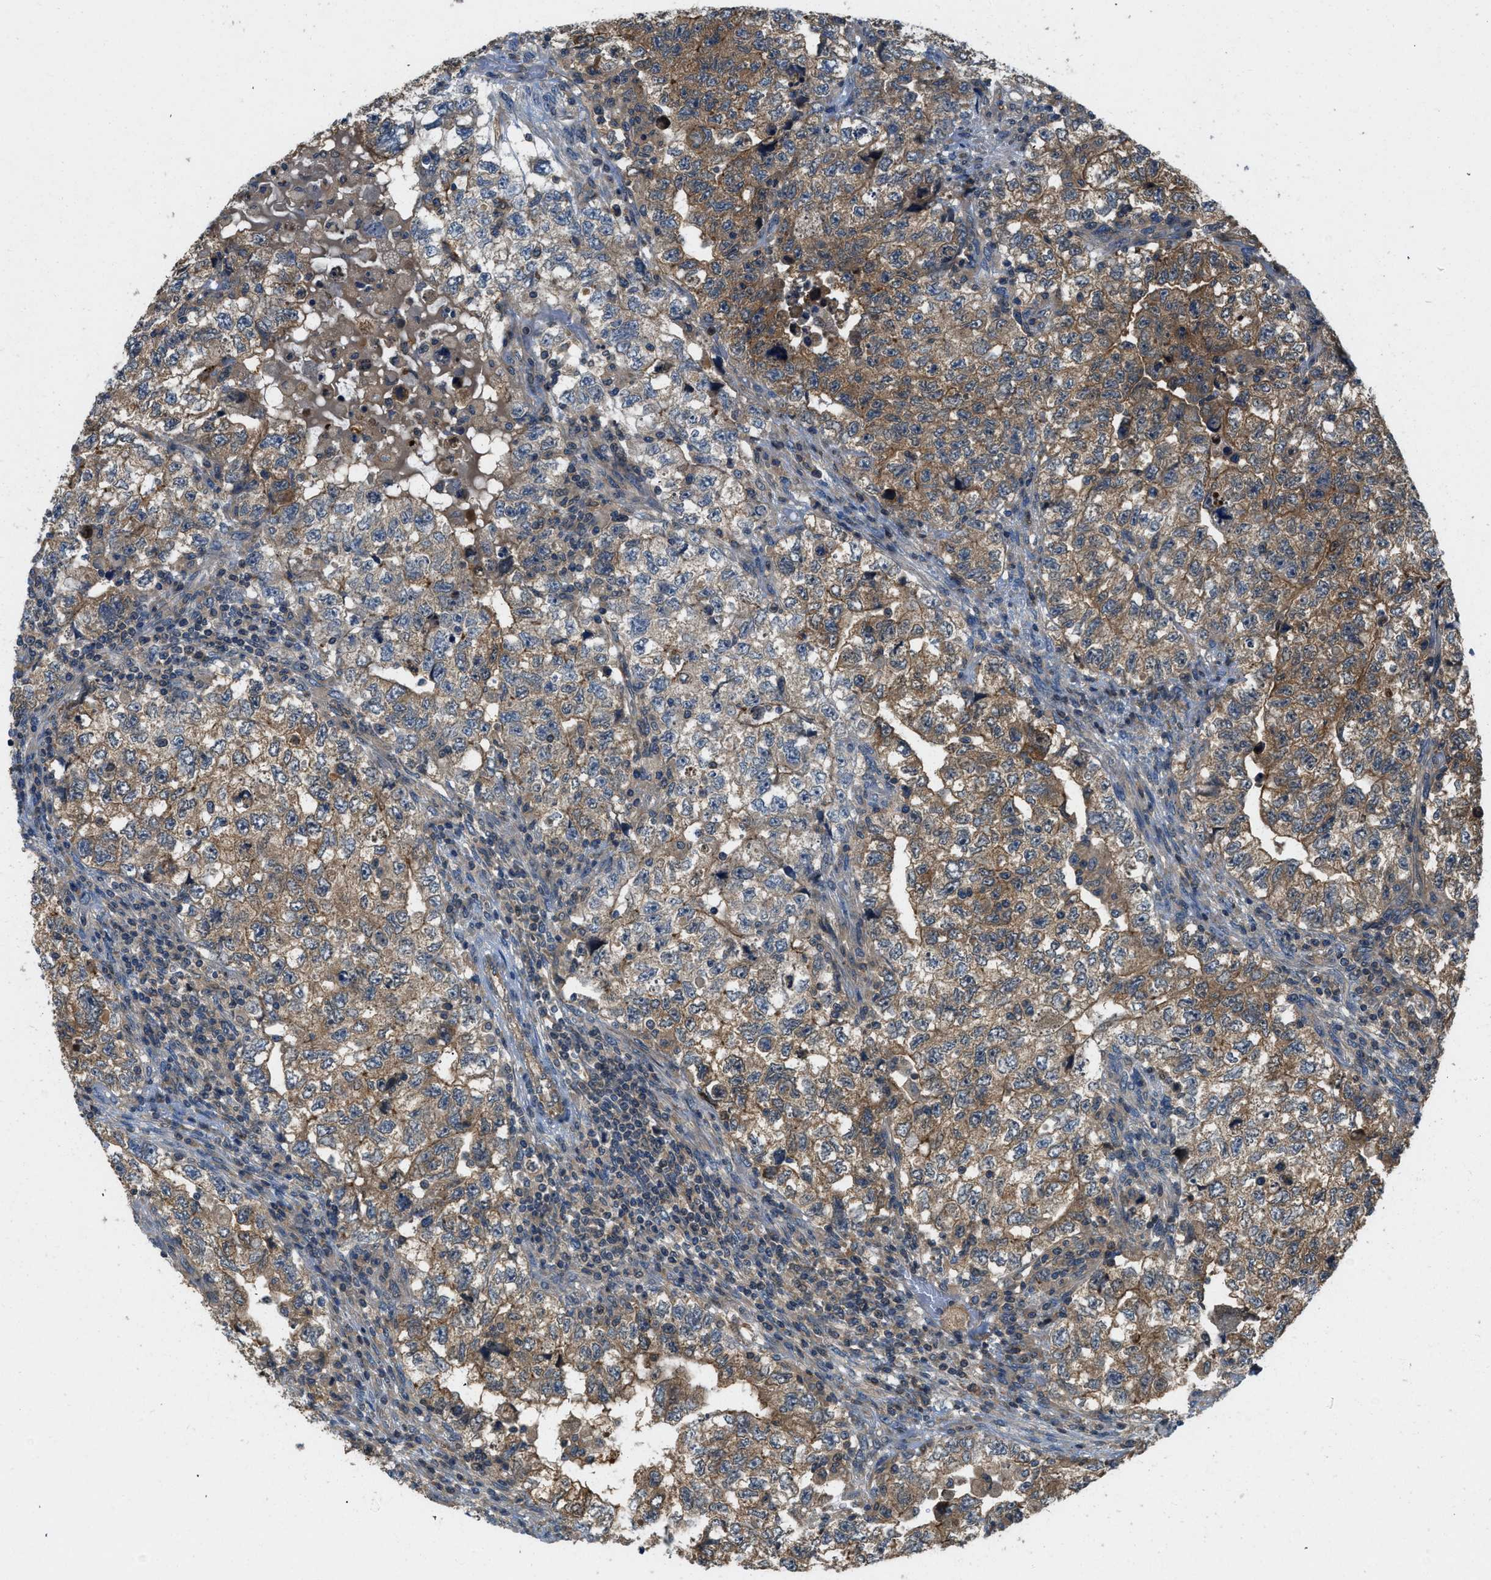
{"staining": {"intensity": "moderate", "quantity": ">75%", "location": "cytoplasmic/membranous"}, "tissue": "testis cancer", "cell_type": "Tumor cells", "image_type": "cancer", "snomed": [{"axis": "morphology", "description": "Carcinoma, Embryonal, NOS"}, {"axis": "topography", "description": "Testis"}], "caption": "This is a micrograph of immunohistochemistry (IHC) staining of embryonal carcinoma (testis), which shows moderate positivity in the cytoplasmic/membranous of tumor cells.", "gene": "GPR31", "patient": {"sex": "male", "age": 36}}